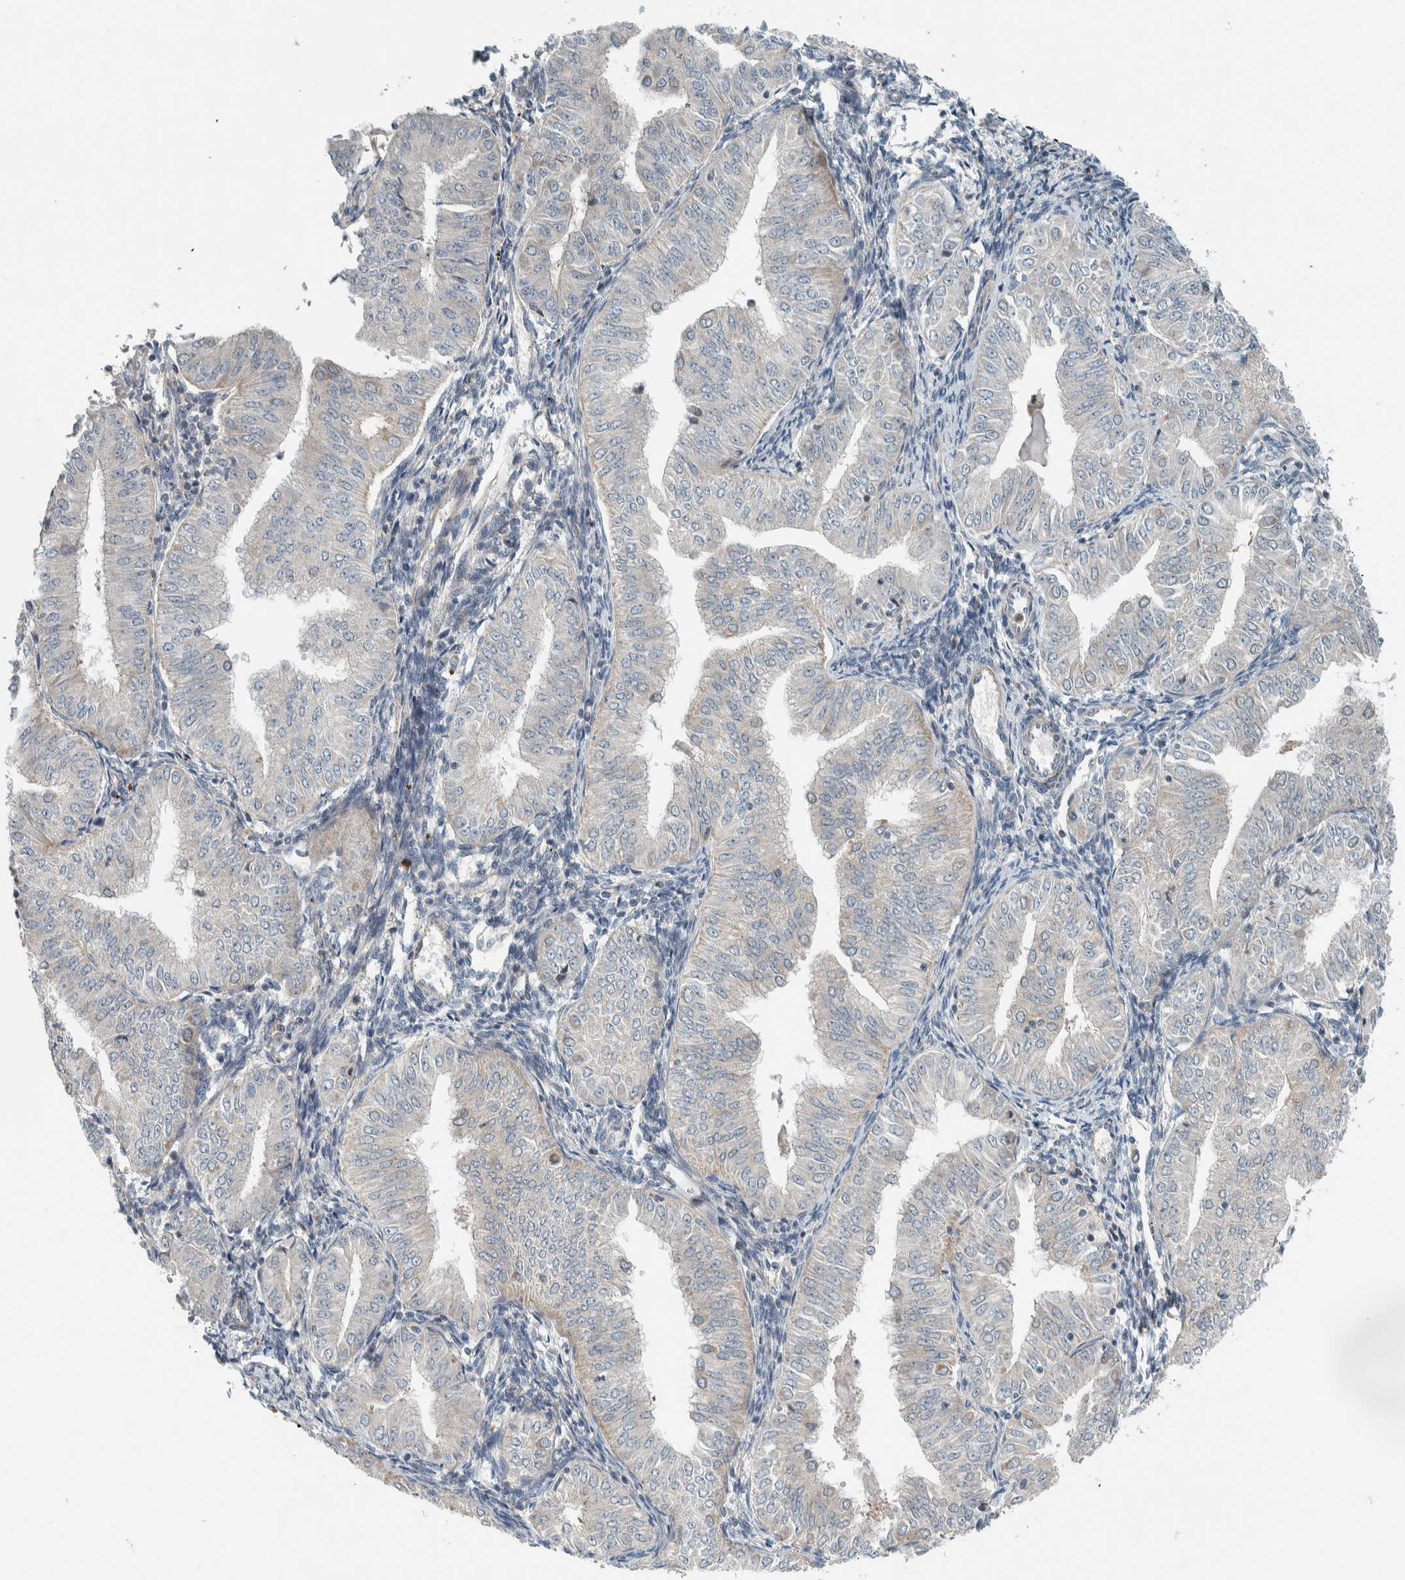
{"staining": {"intensity": "negative", "quantity": "none", "location": "none"}, "tissue": "endometrial cancer", "cell_type": "Tumor cells", "image_type": "cancer", "snomed": [{"axis": "morphology", "description": "Normal tissue, NOS"}, {"axis": "morphology", "description": "Adenocarcinoma, NOS"}, {"axis": "topography", "description": "Endometrium"}], "caption": "High power microscopy photomicrograph of an IHC photomicrograph of endometrial cancer, revealing no significant positivity in tumor cells.", "gene": "SLFN12L", "patient": {"sex": "female", "age": 53}}